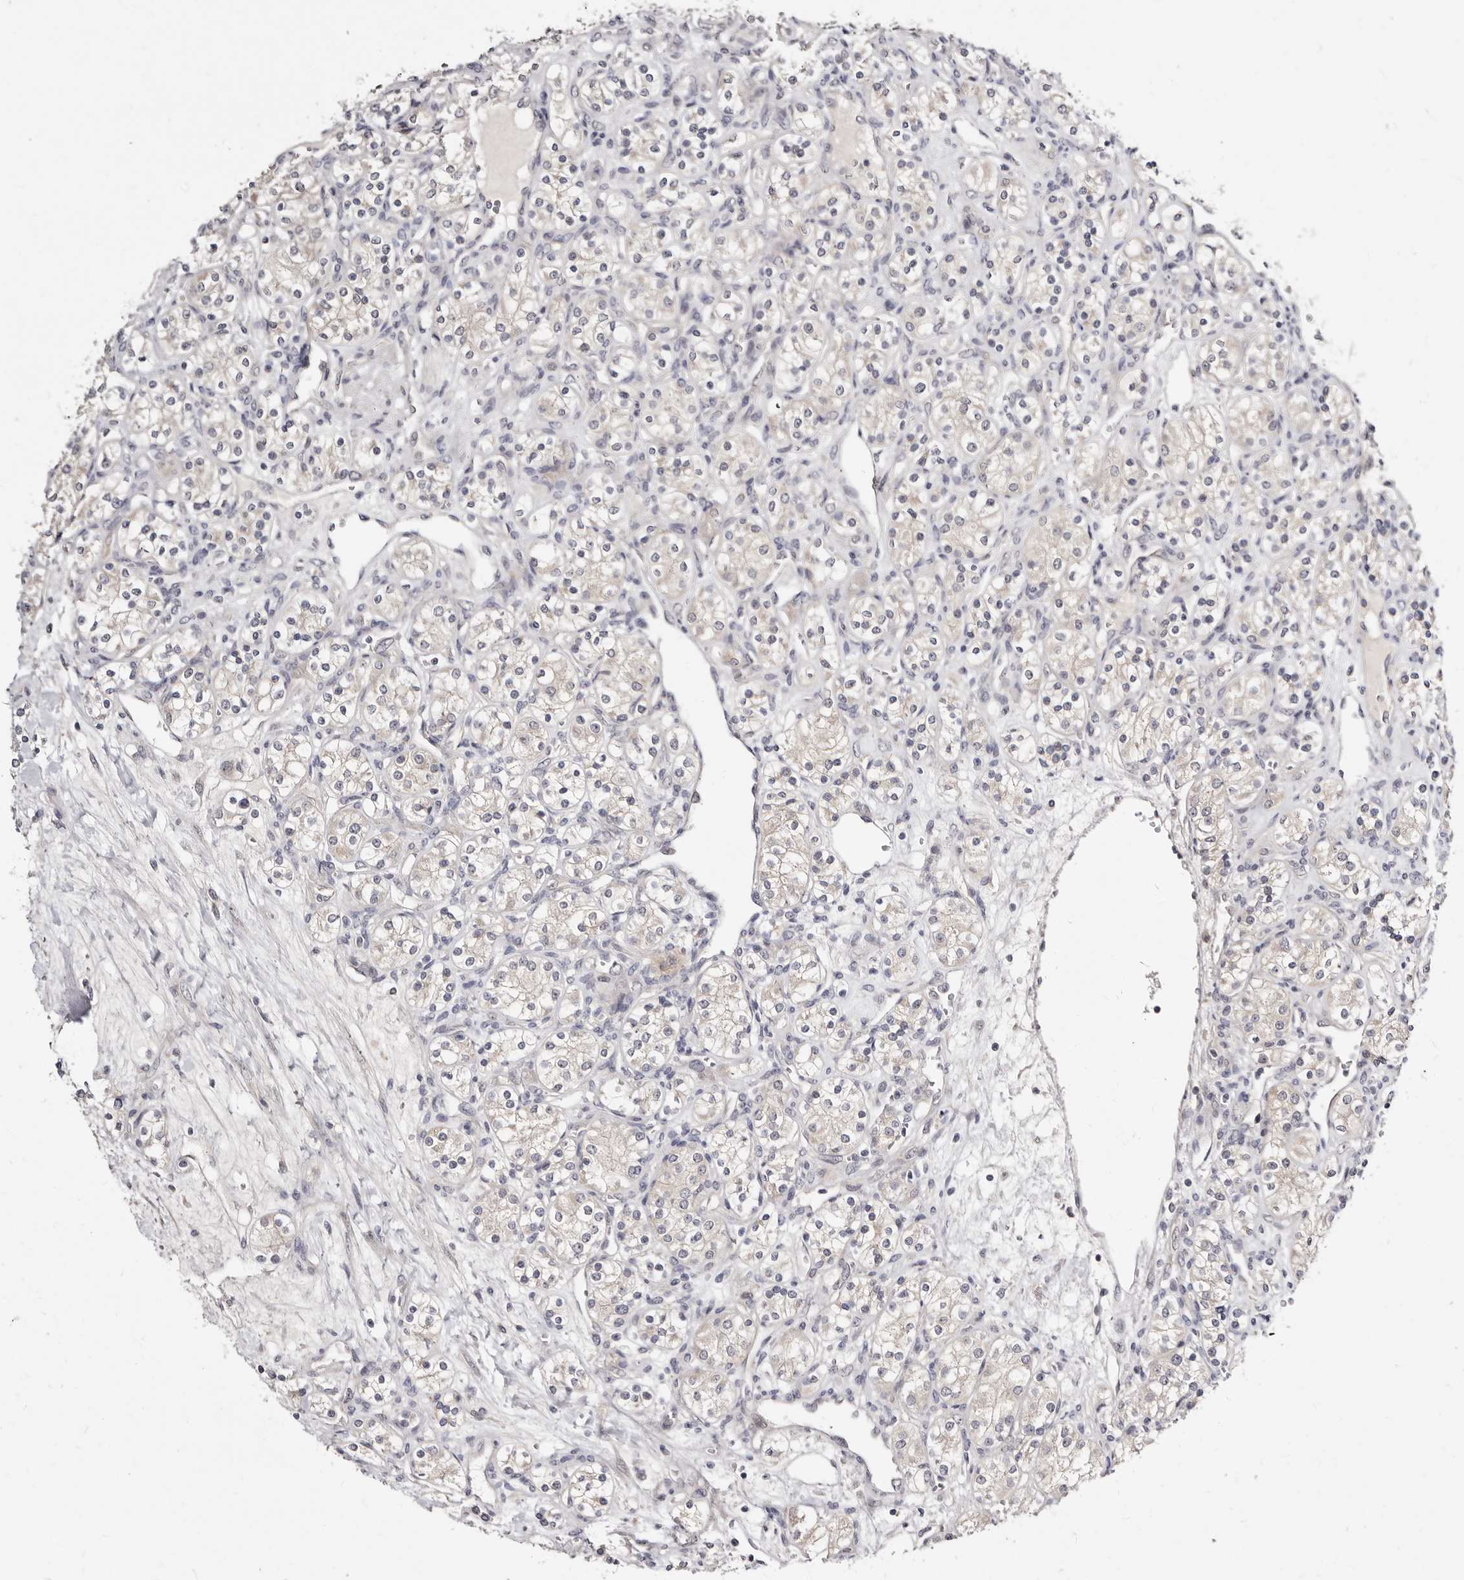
{"staining": {"intensity": "negative", "quantity": "none", "location": "none"}, "tissue": "renal cancer", "cell_type": "Tumor cells", "image_type": "cancer", "snomed": [{"axis": "morphology", "description": "Adenocarcinoma, NOS"}, {"axis": "topography", "description": "Kidney"}], "caption": "Tumor cells are negative for brown protein staining in renal adenocarcinoma.", "gene": "KLHL4", "patient": {"sex": "male", "age": 77}}